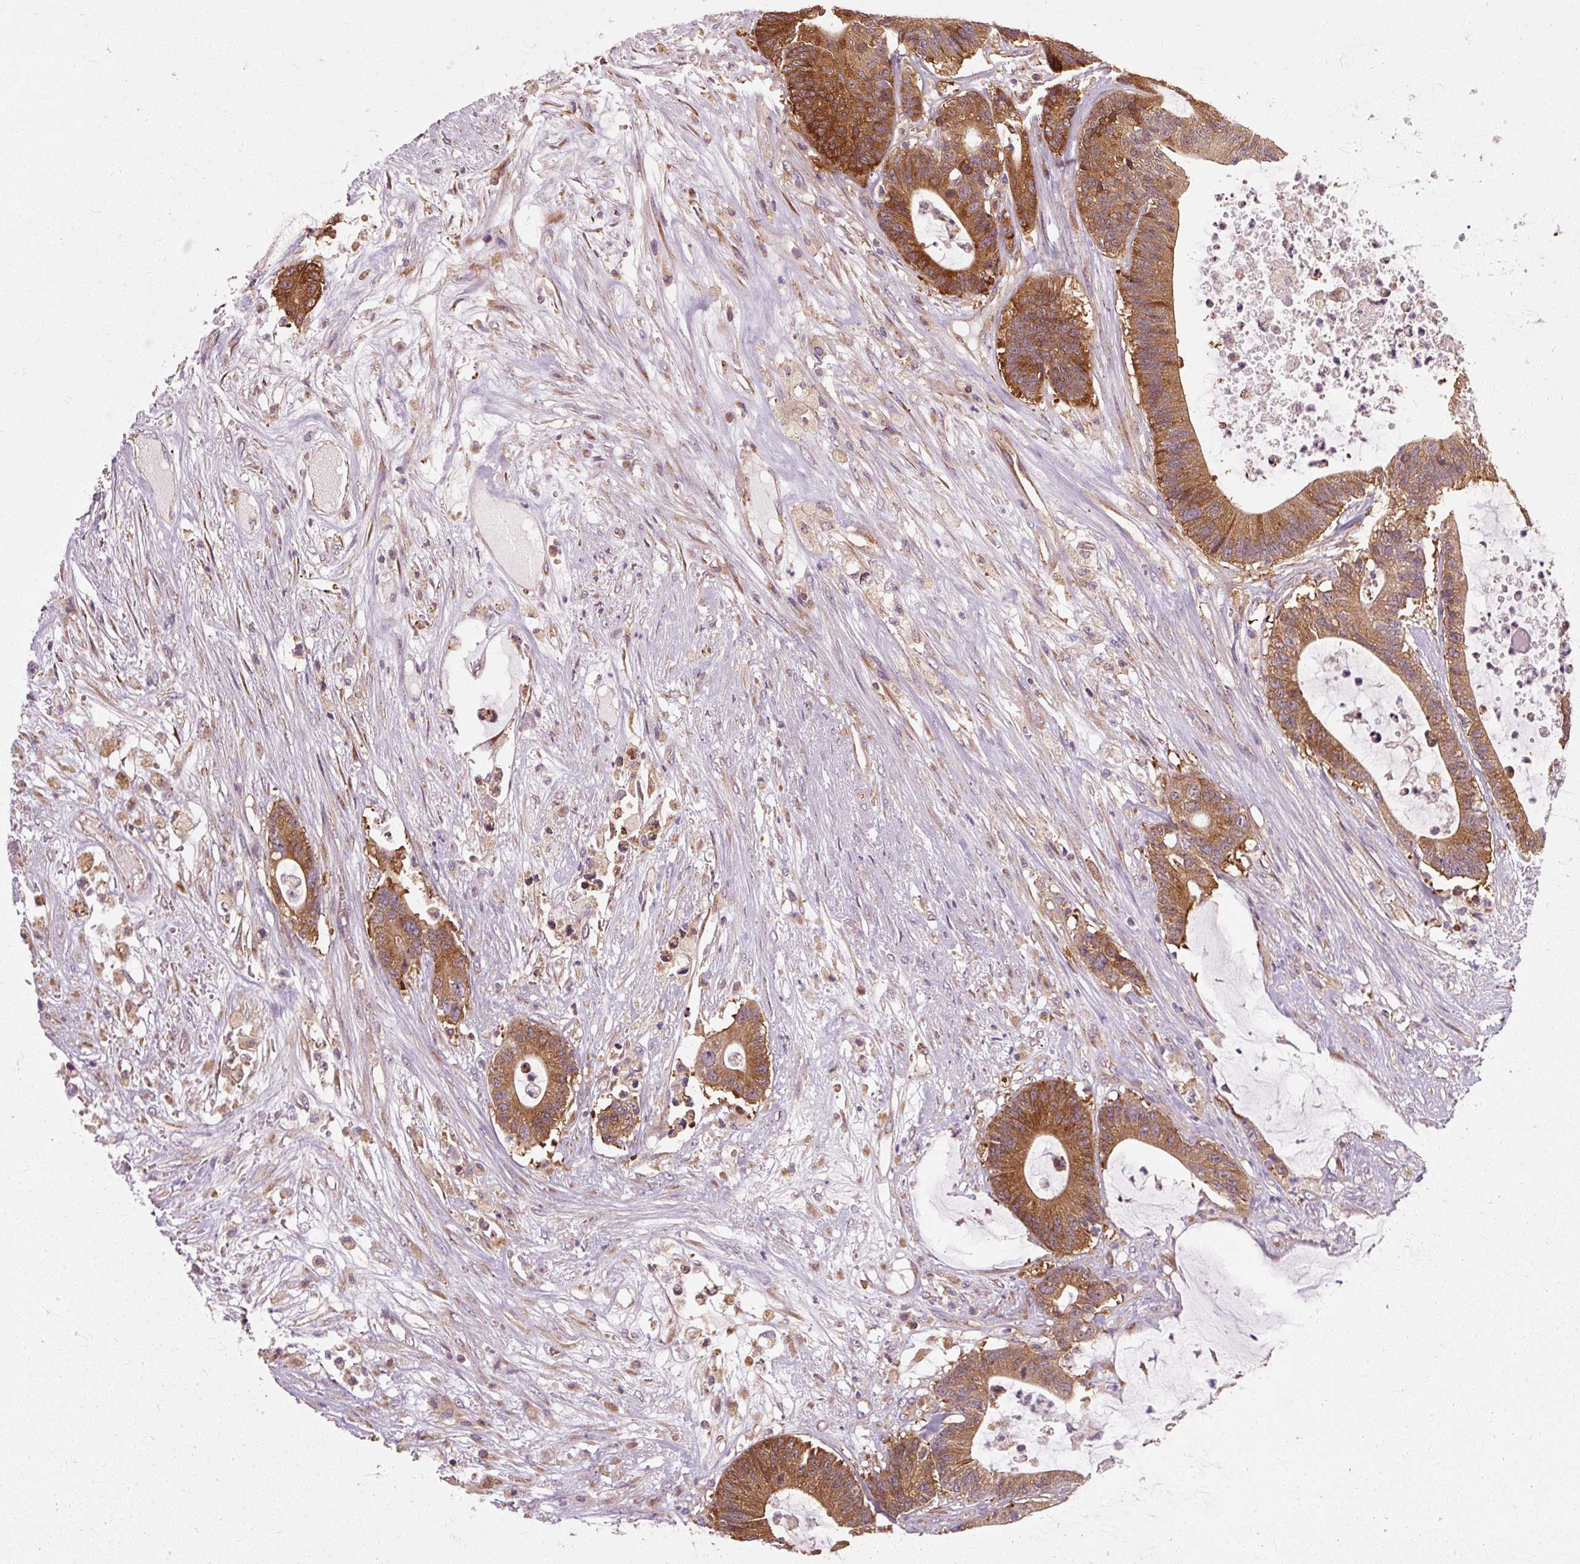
{"staining": {"intensity": "moderate", "quantity": ">75%", "location": "cytoplasmic/membranous"}, "tissue": "colorectal cancer", "cell_type": "Tumor cells", "image_type": "cancer", "snomed": [{"axis": "morphology", "description": "Adenocarcinoma, NOS"}, {"axis": "topography", "description": "Colon"}], "caption": "The image exhibits a brown stain indicating the presence of a protein in the cytoplasmic/membranous of tumor cells in colorectal cancer.", "gene": "TBC1D4", "patient": {"sex": "female", "age": 84}}